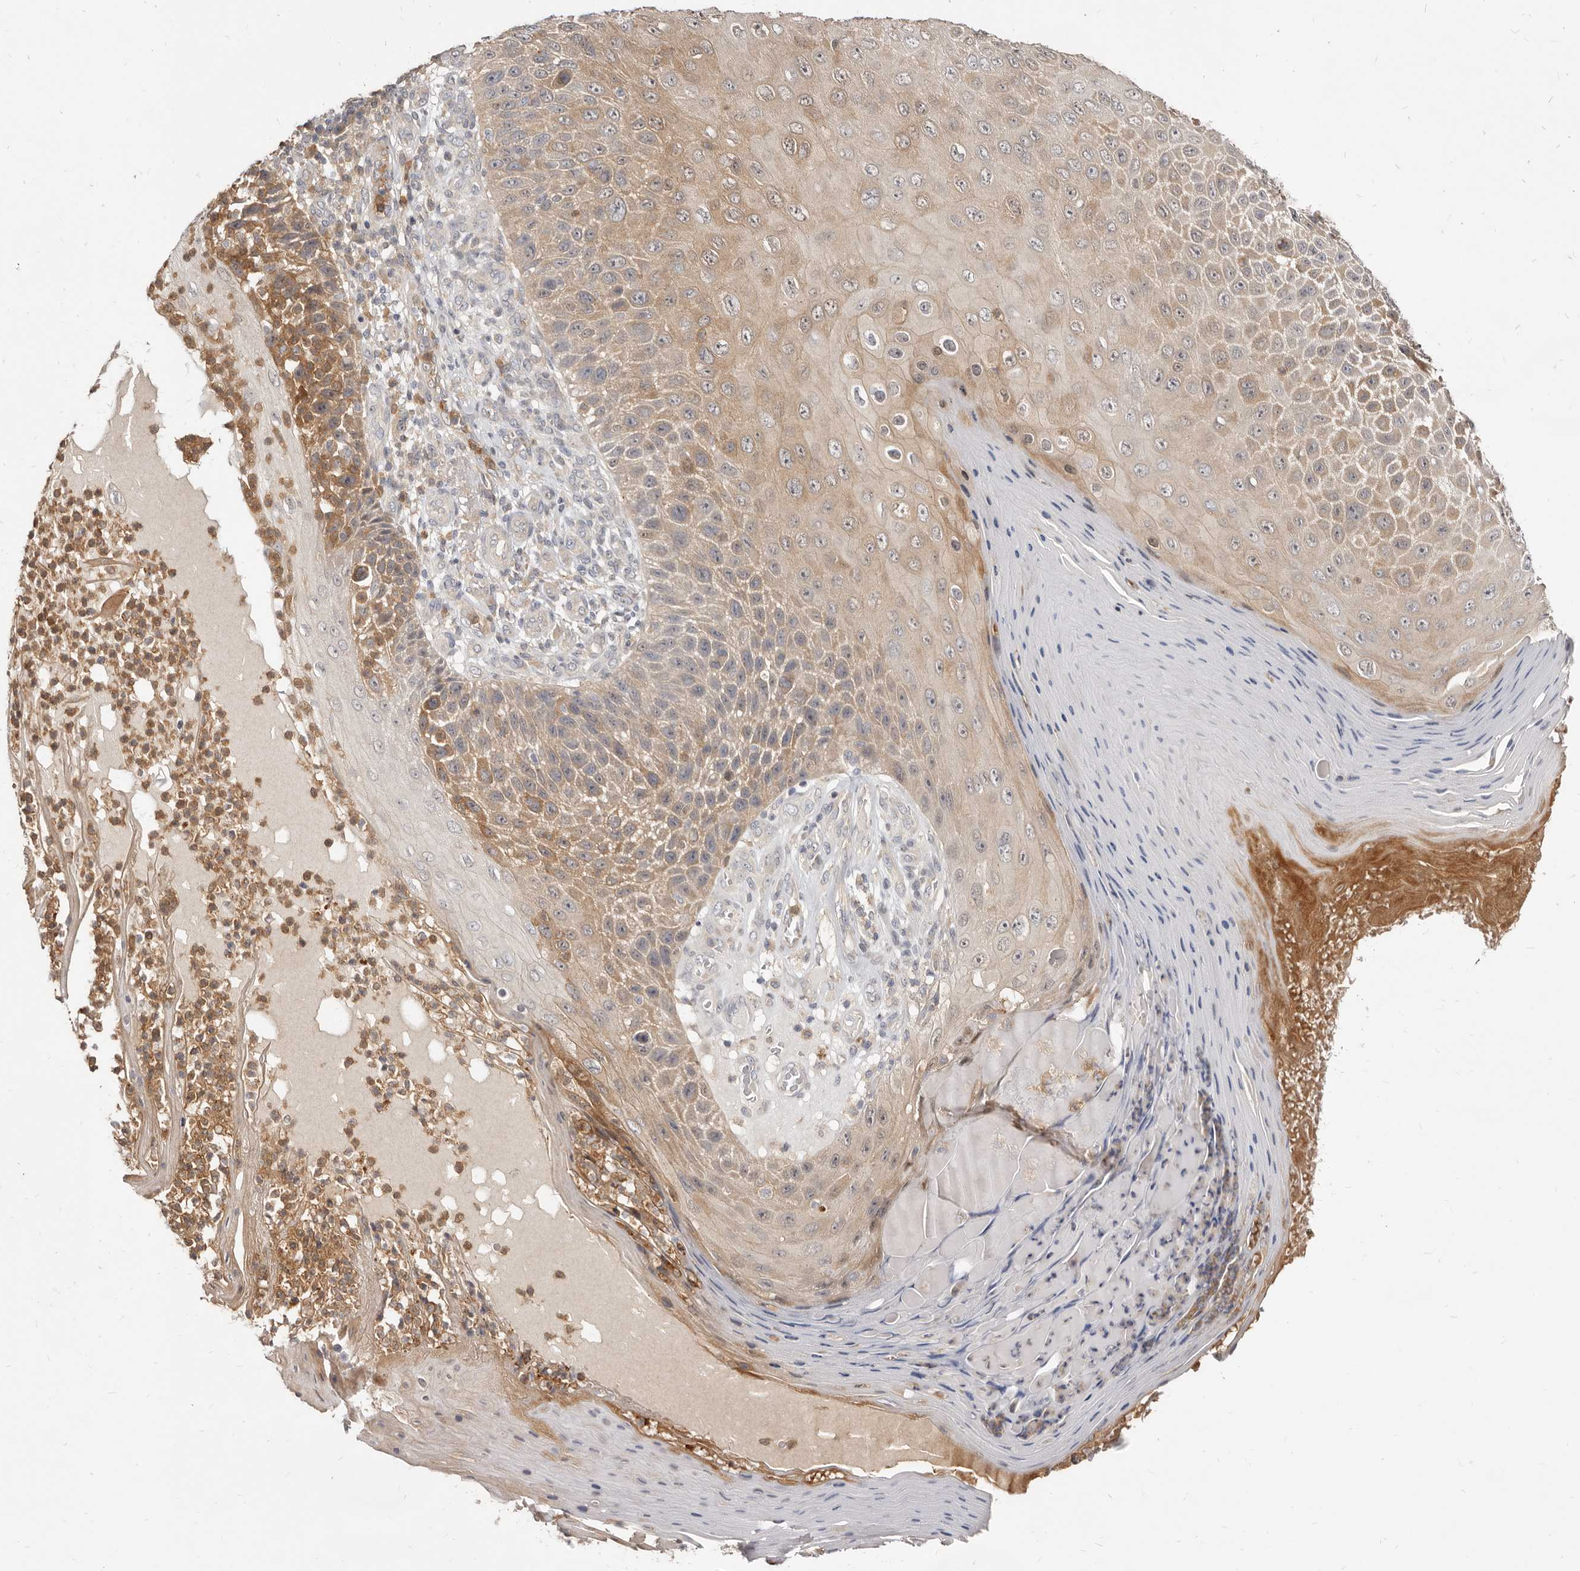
{"staining": {"intensity": "moderate", "quantity": ">75%", "location": "cytoplasmic/membranous"}, "tissue": "skin cancer", "cell_type": "Tumor cells", "image_type": "cancer", "snomed": [{"axis": "morphology", "description": "Squamous cell carcinoma, NOS"}, {"axis": "topography", "description": "Skin"}], "caption": "Skin cancer (squamous cell carcinoma) tissue demonstrates moderate cytoplasmic/membranous staining in about >75% of tumor cells", "gene": "TC2N", "patient": {"sex": "female", "age": 88}}